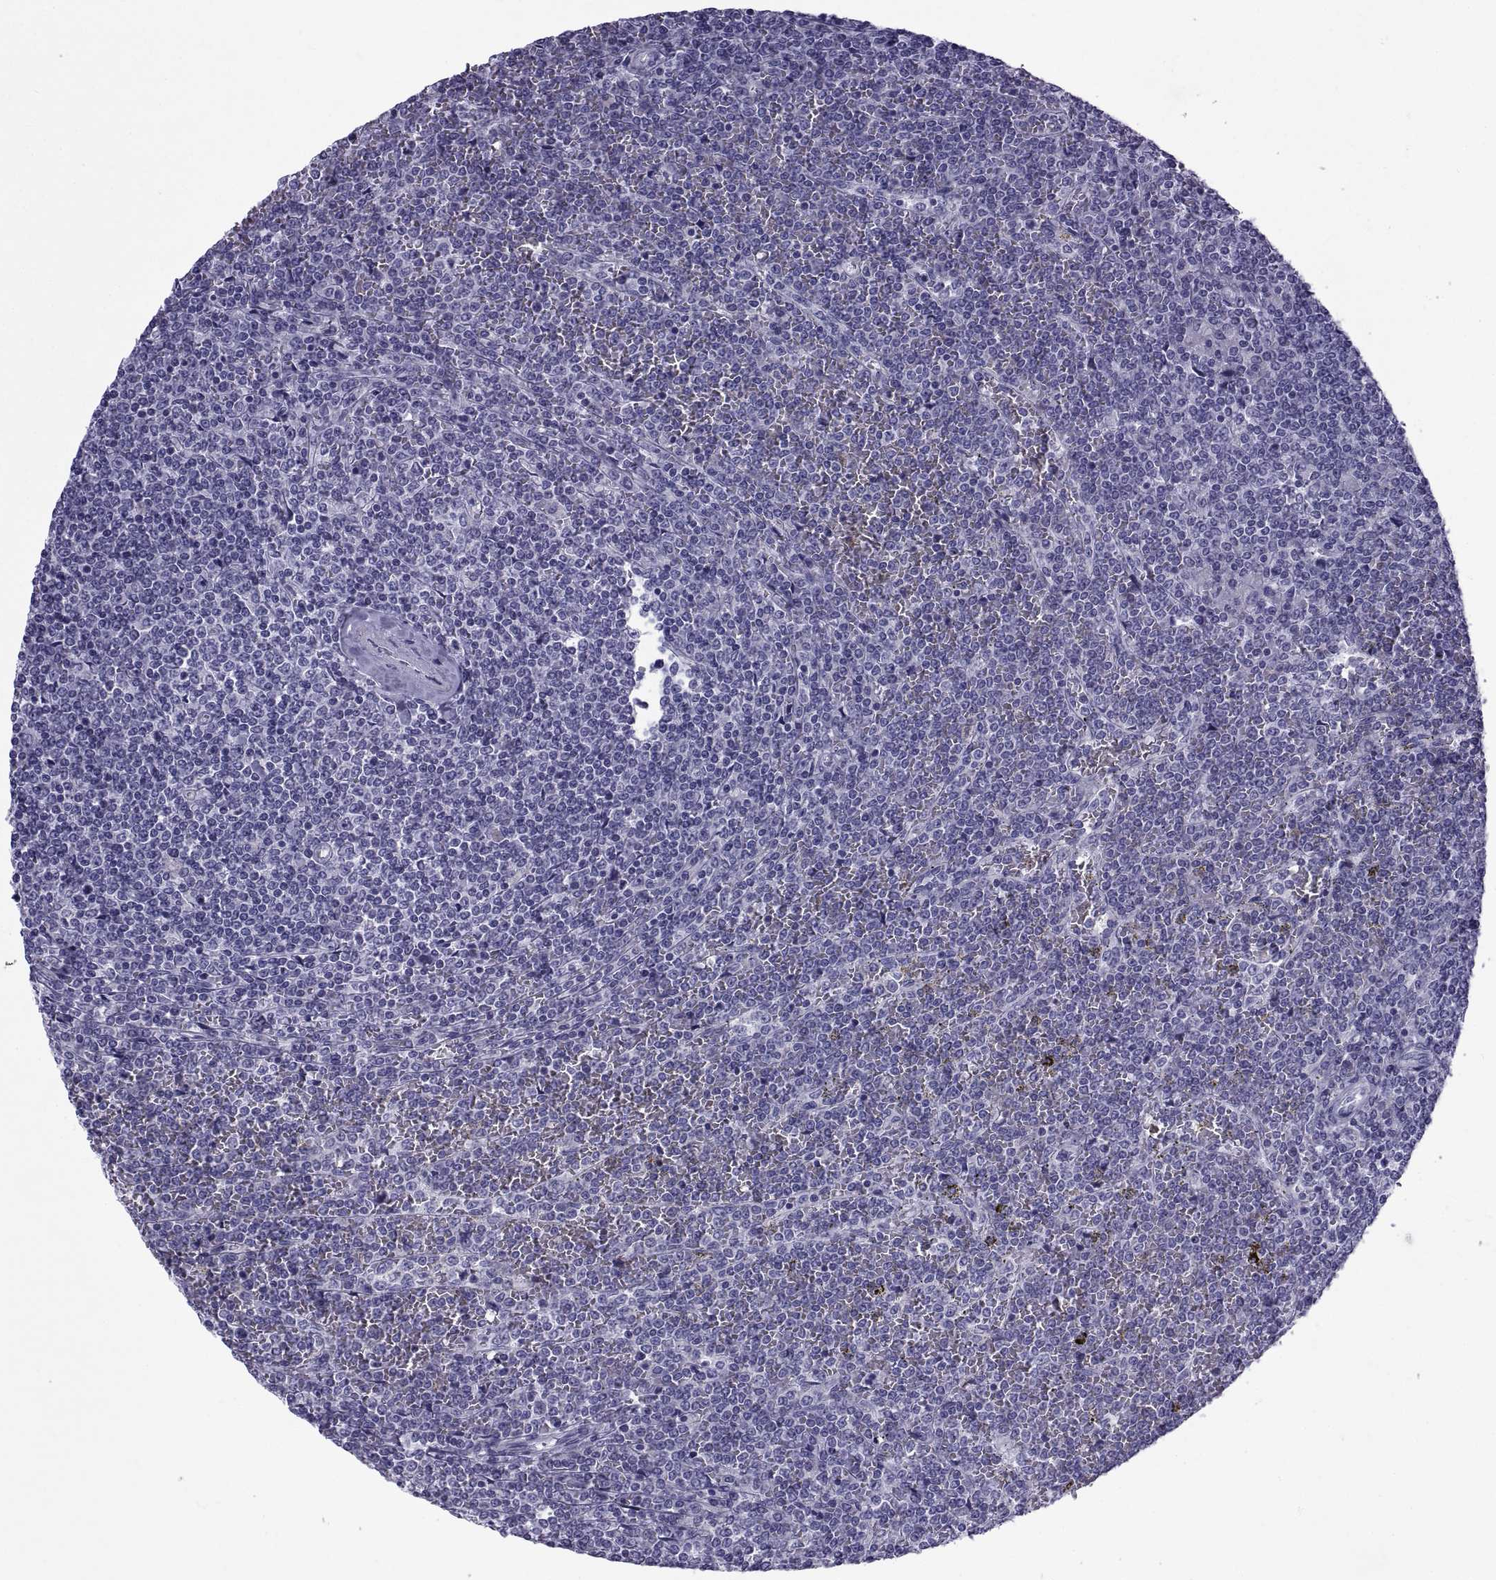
{"staining": {"intensity": "negative", "quantity": "none", "location": "none"}, "tissue": "lymphoma", "cell_type": "Tumor cells", "image_type": "cancer", "snomed": [{"axis": "morphology", "description": "Malignant lymphoma, non-Hodgkin's type, Low grade"}, {"axis": "topography", "description": "Spleen"}], "caption": "This is an IHC photomicrograph of human lymphoma. There is no positivity in tumor cells.", "gene": "NPTX2", "patient": {"sex": "female", "age": 19}}